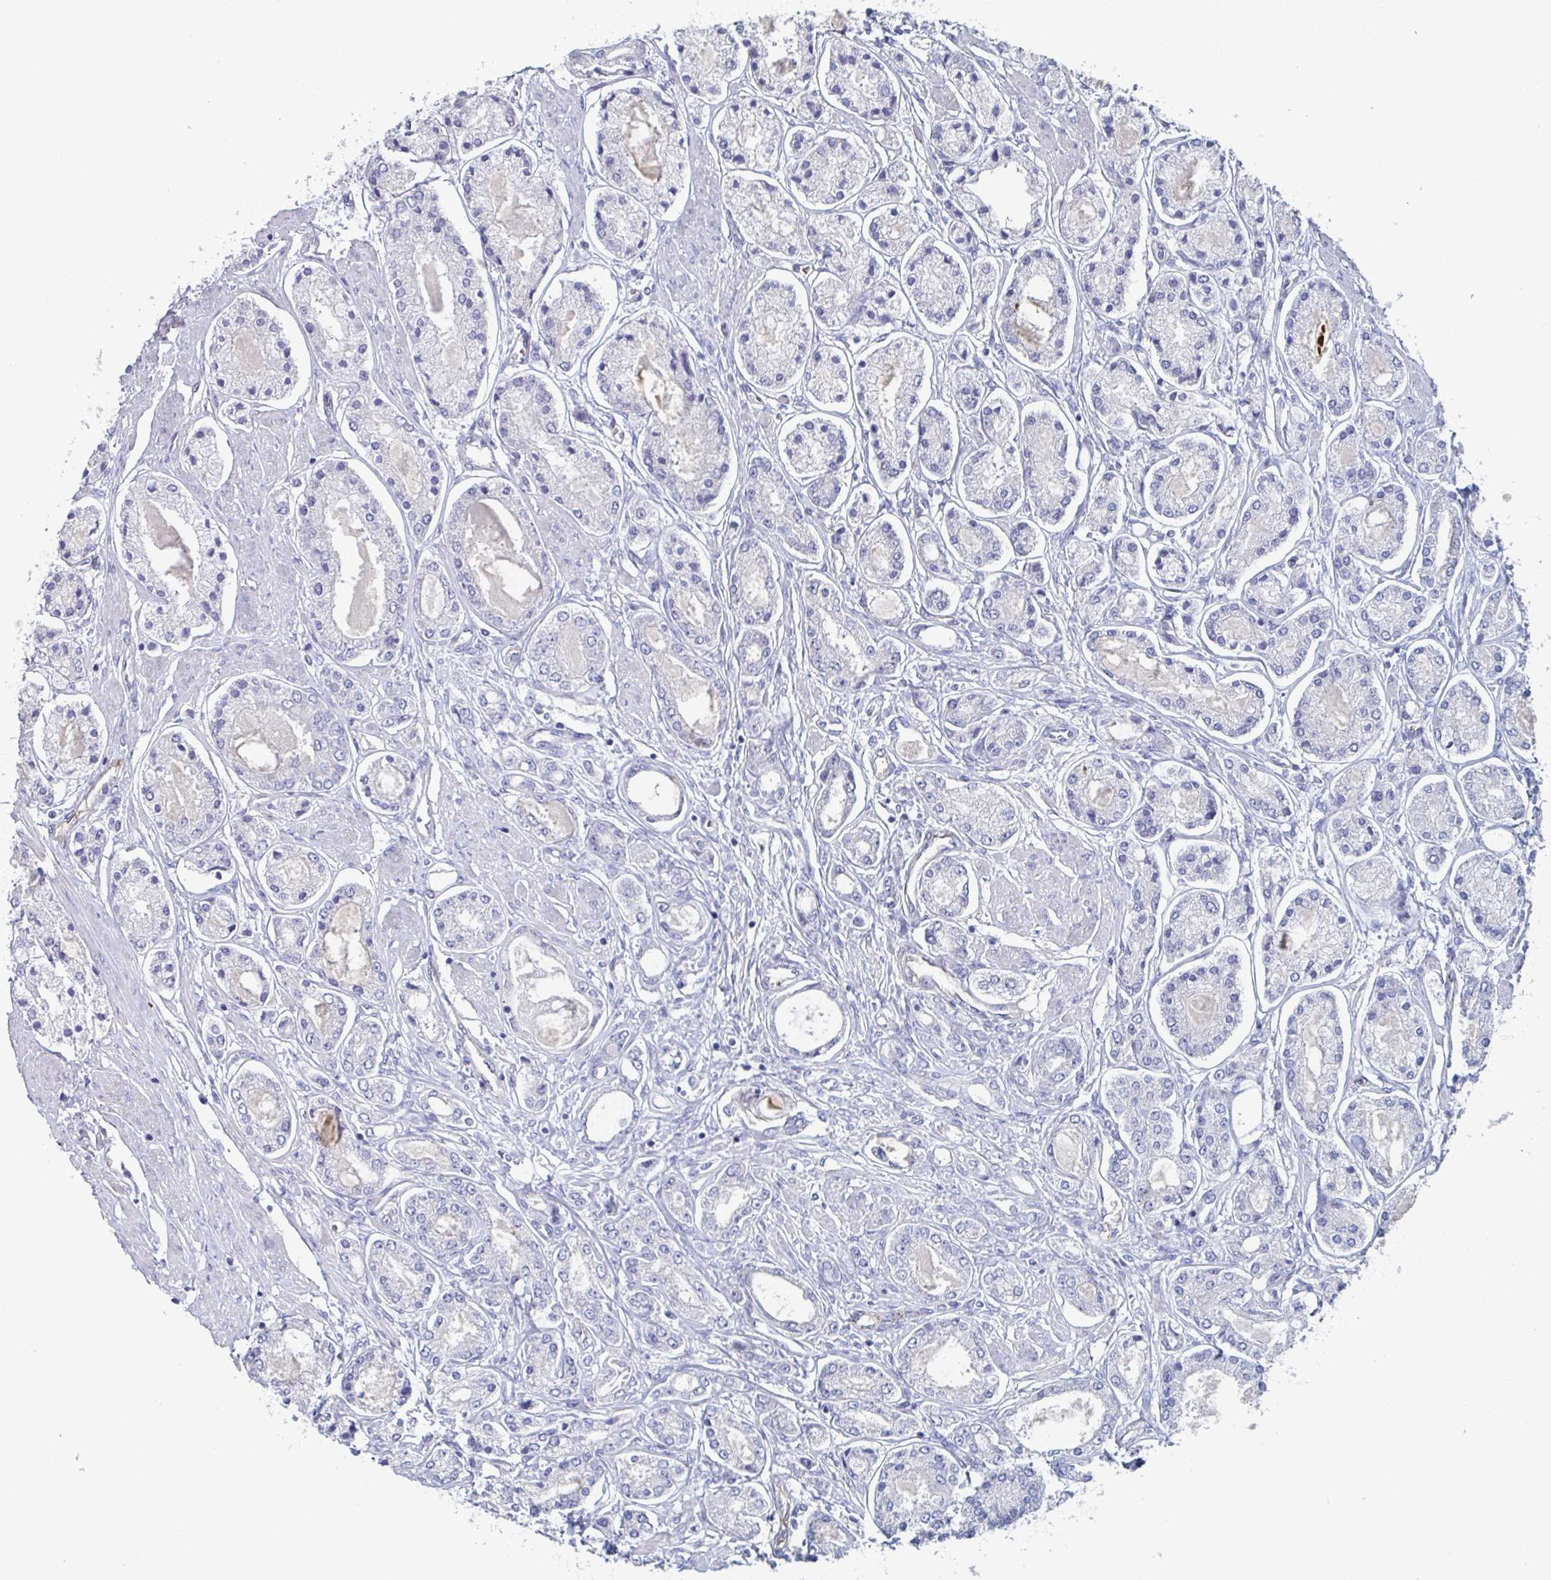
{"staining": {"intensity": "negative", "quantity": "none", "location": "none"}, "tissue": "prostate cancer", "cell_type": "Tumor cells", "image_type": "cancer", "snomed": [{"axis": "morphology", "description": "Adenocarcinoma, High grade"}, {"axis": "topography", "description": "Prostate"}], "caption": "An immunohistochemistry (IHC) micrograph of adenocarcinoma (high-grade) (prostate) is shown. There is no staining in tumor cells of adenocarcinoma (high-grade) (prostate).", "gene": "ABHD16A", "patient": {"sex": "male", "age": 66}}